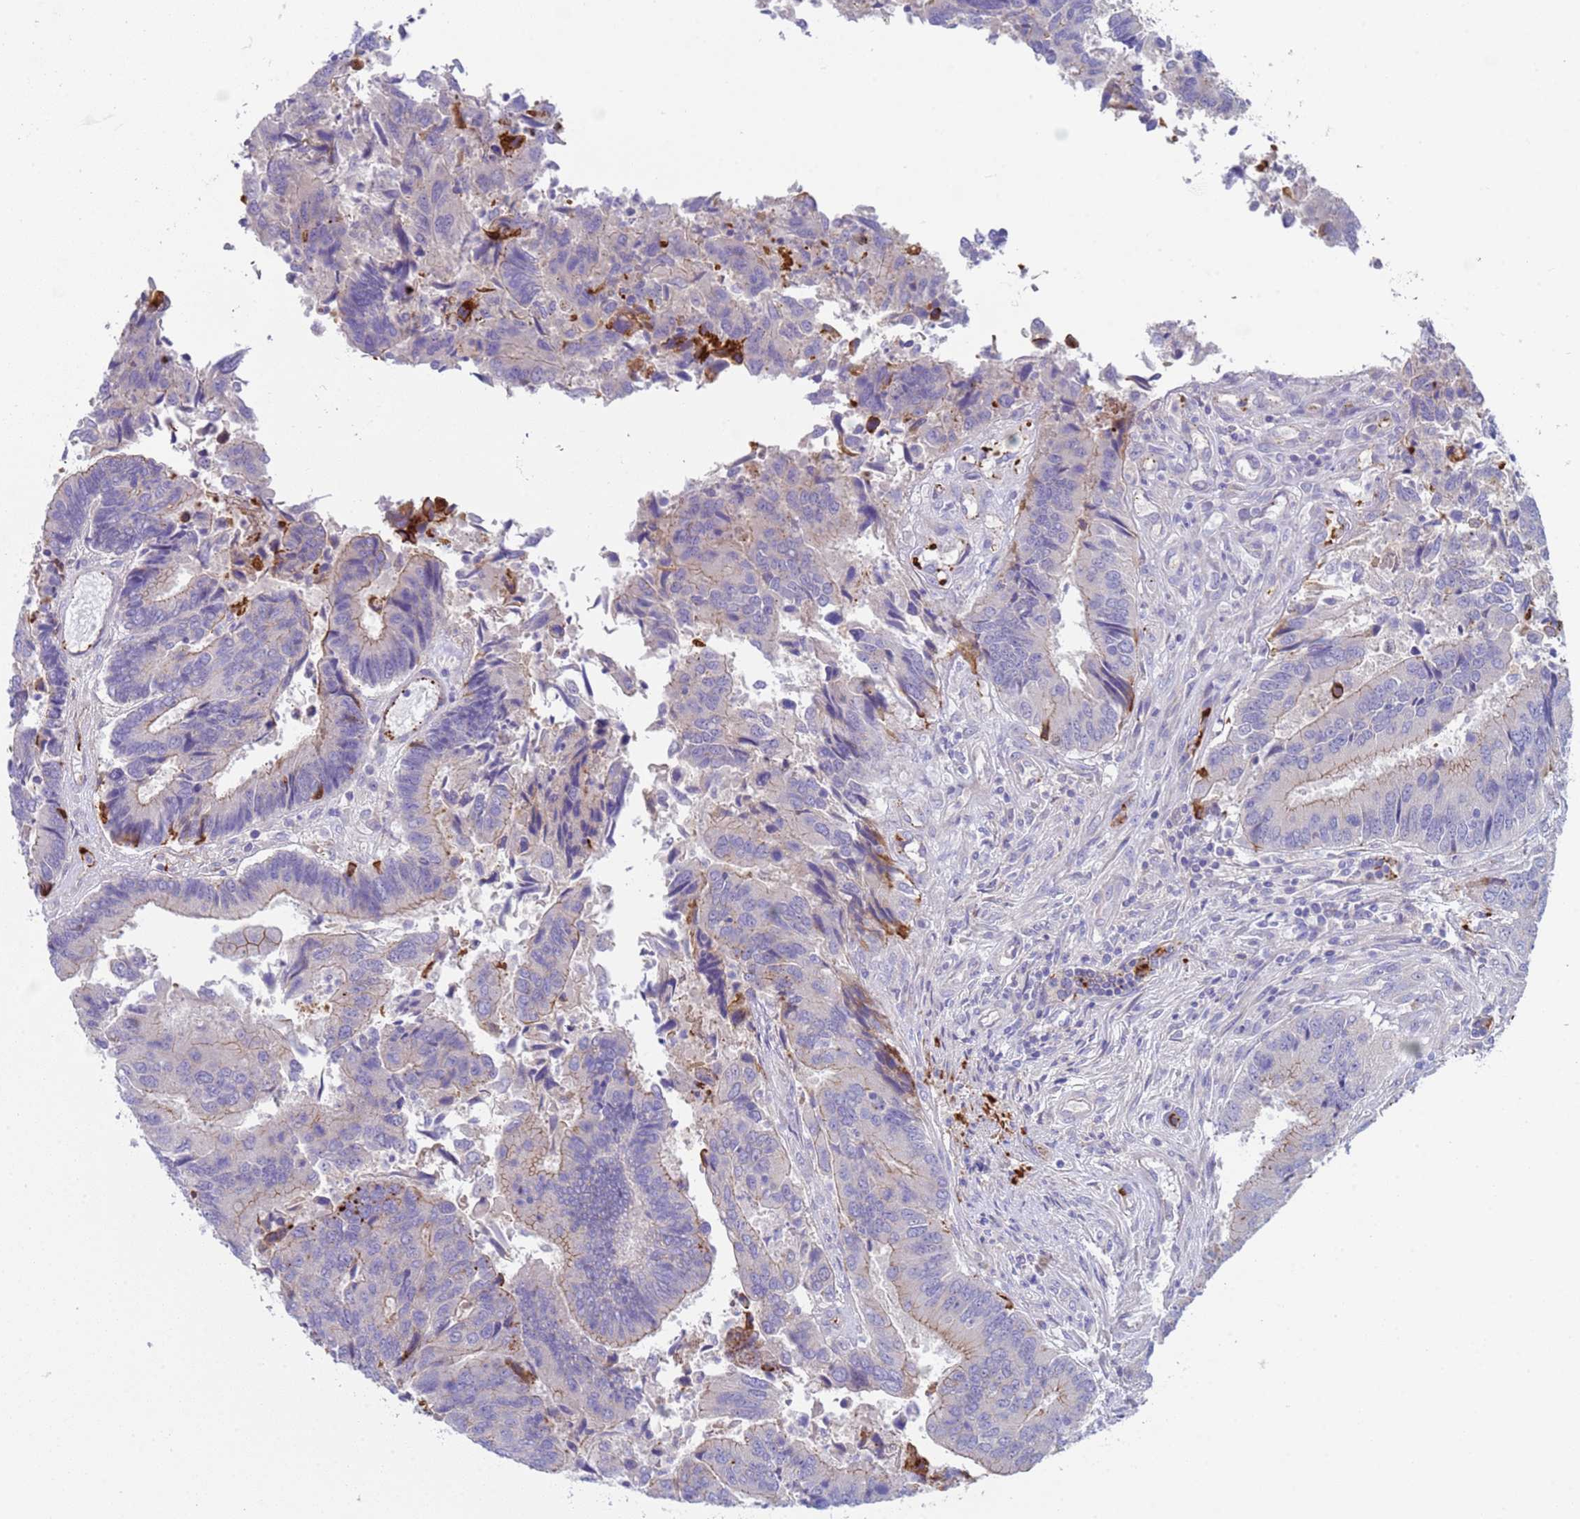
{"staining": {"intensity": "negative", "quantity": "none", "location": "none"}, "tissue": "colorectal cancer", "cell_type": "Tumor cells", "image_type": "cancer", "snomed": [{"axis": "morphology", "description": "Adenocarcinoma, NOS"}, {"axis": "topography", "description": "Colon"}], "caption": "Tumor cells show no significant protein staining in colorectal adenocarcinoma.", "gene": "C4orf46", "patient": {"sex": "female", "age": 67}}